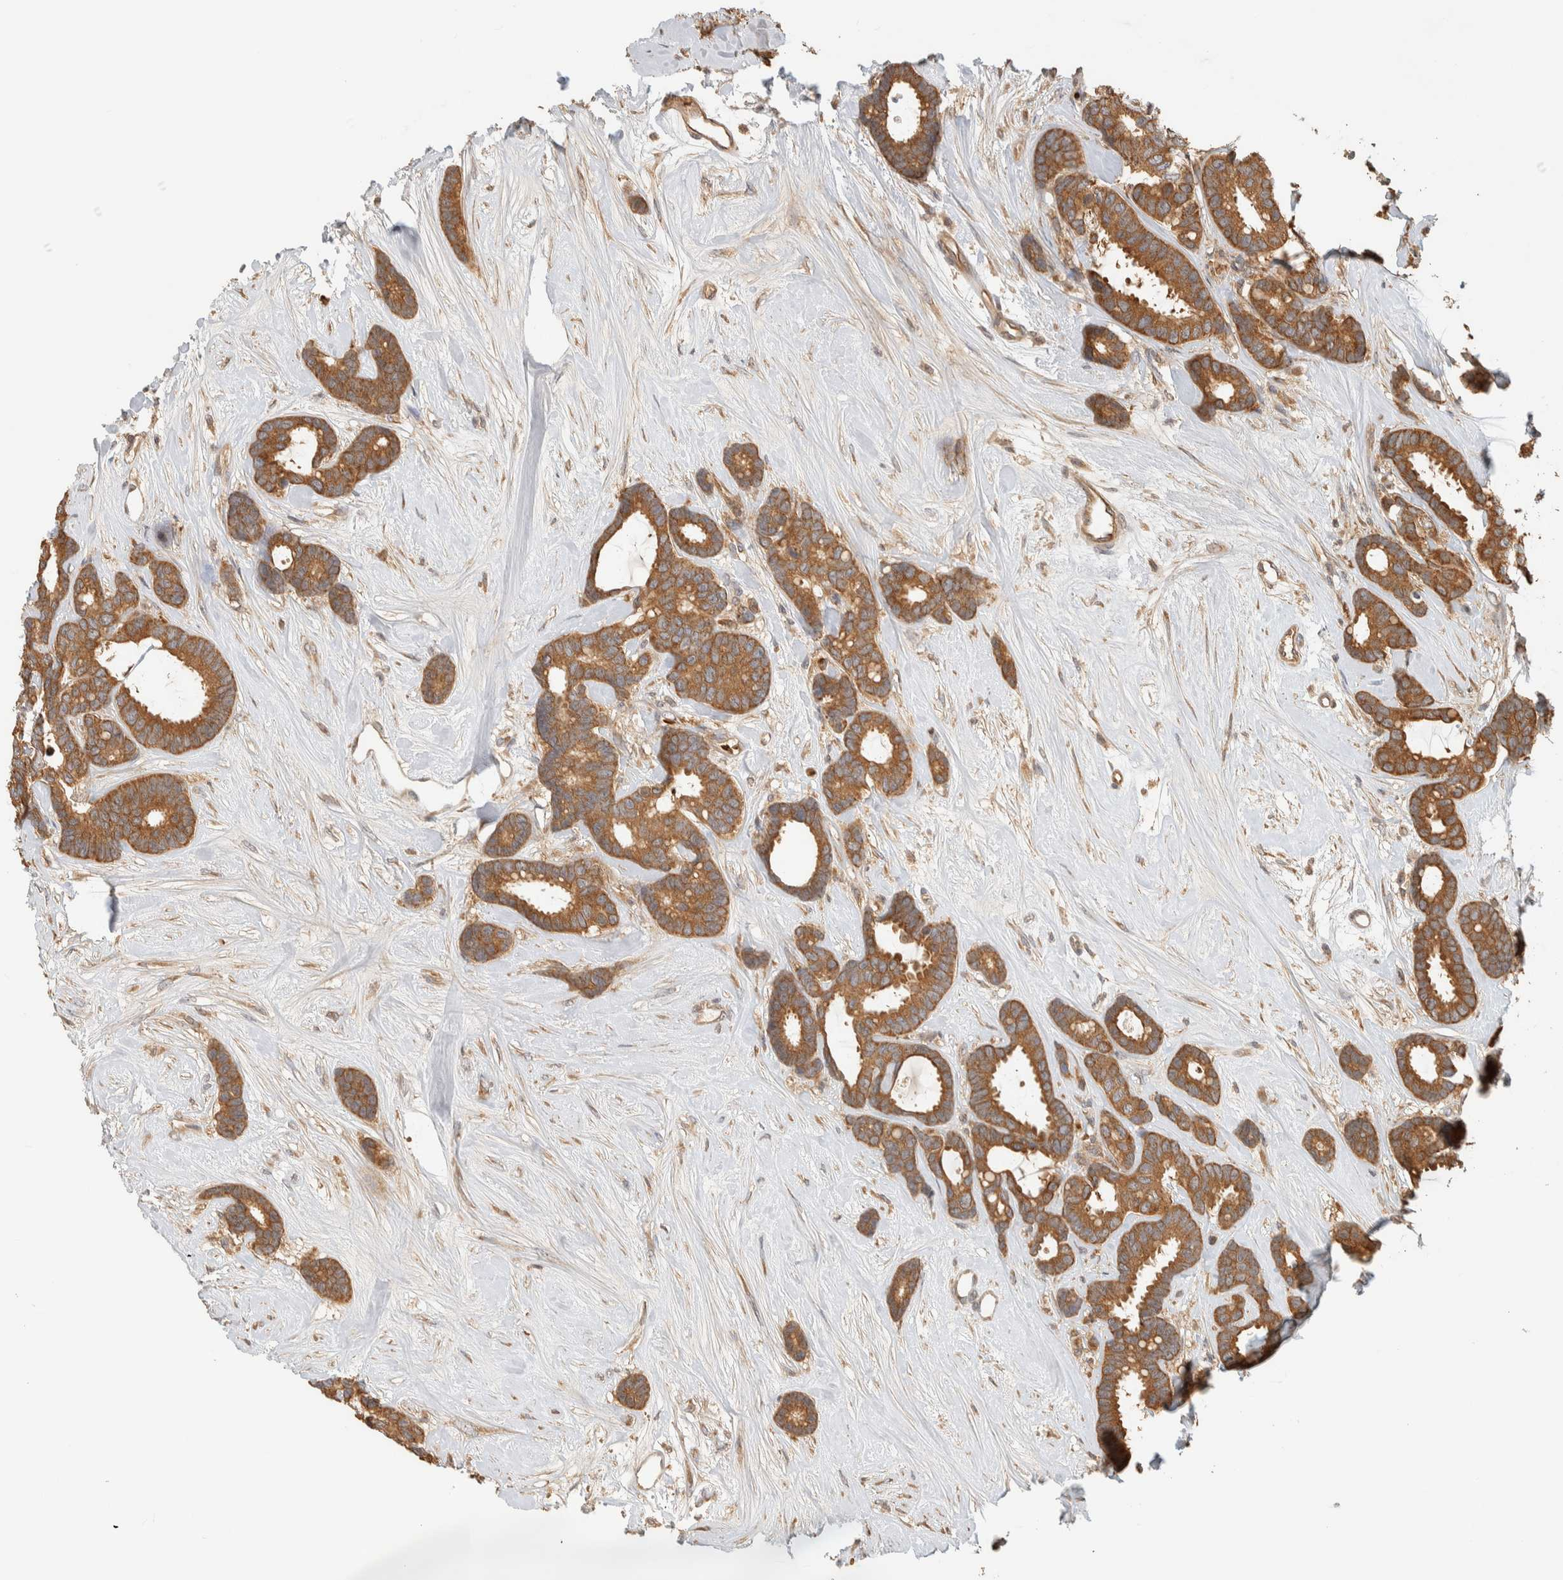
{"staining": {"intensity": "moderate", "quantity": ">75%", "location": "cytoplasmic/membranous"}, "tissue": "breast cancer", "cell_type": "Tumor cells", "image_type": "cancer", "snomed": [{"axis": "morphology", "description": "Duct carcinoma"}, {"axis": "topography", "description": "Breast"}], "caption": "Immunohistochemical staining of invasive ductal carcinoma (breast) exhibits medium levels of moderate cytoplasmic/membranous positivity in approximately >75% of tumor cells.", "gene": "TTI2", "patient": {"sex": "female", "age": 87}}